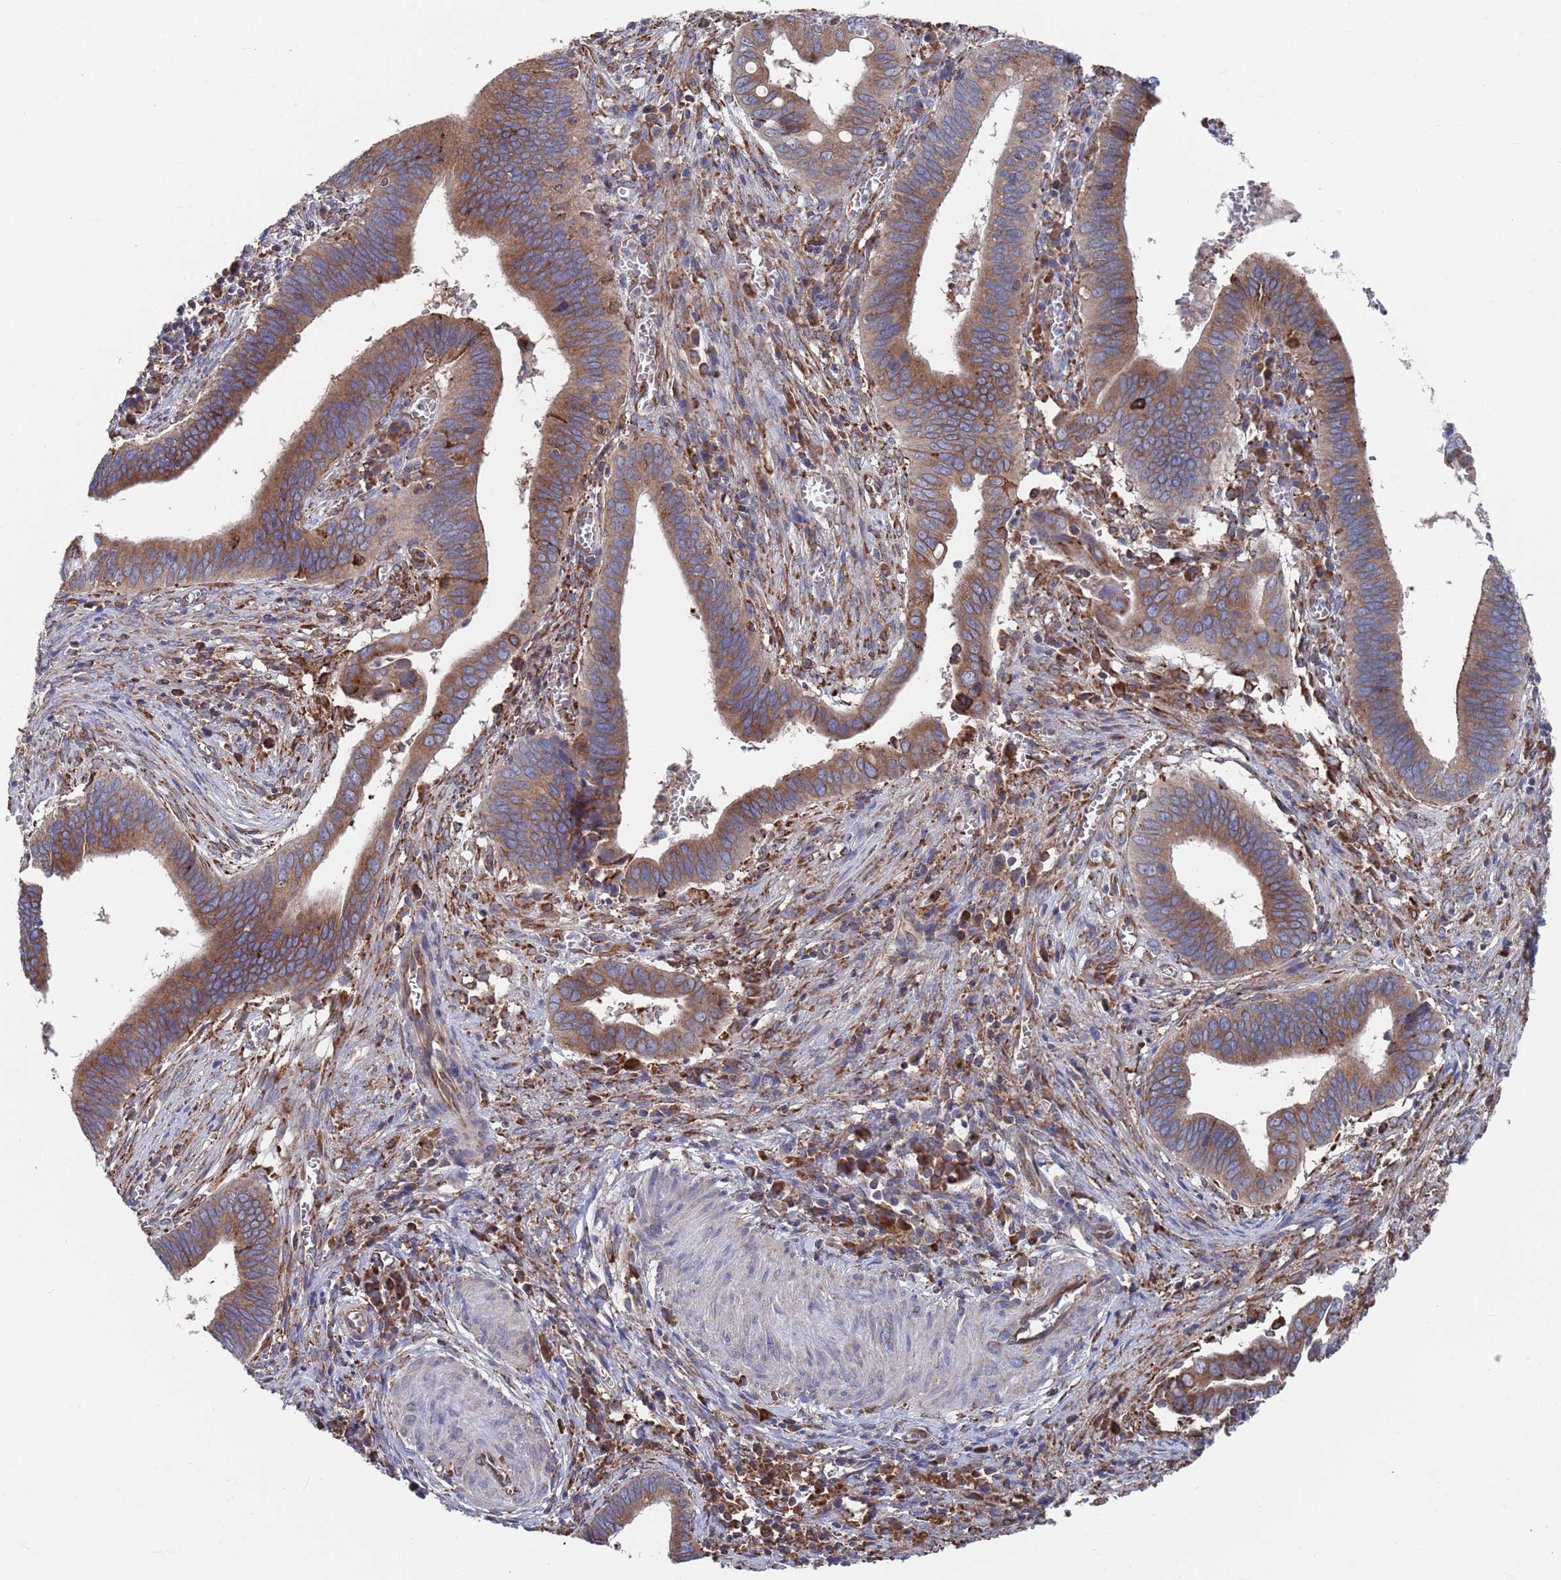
{"staining": {"intensity": "moderate", "quantity": ">75%", "location": "cytoplasmic/membranous"}, "tissue": "cervical cancer", "cell_type": "Tumor cells", "image_type": "cancer", "snomed": [{"axis": "morphology", "description": "Adenocarcinoma, NOS"}, {"axis": "topography", "description": "Cervix"}], "caption": "Immunohistochemical staining of adenocarcinoma (cervical) demonstrates medium levels of moderate cytoplasmic/membranous protein staining in about >75% of tumor cells. (Stains: DAB in brown, nuclei in blue, Microscopy: brightfield microscopy at high magnification).", "gene": "GID8", "patient": {"sex": "female", "age": 42}}